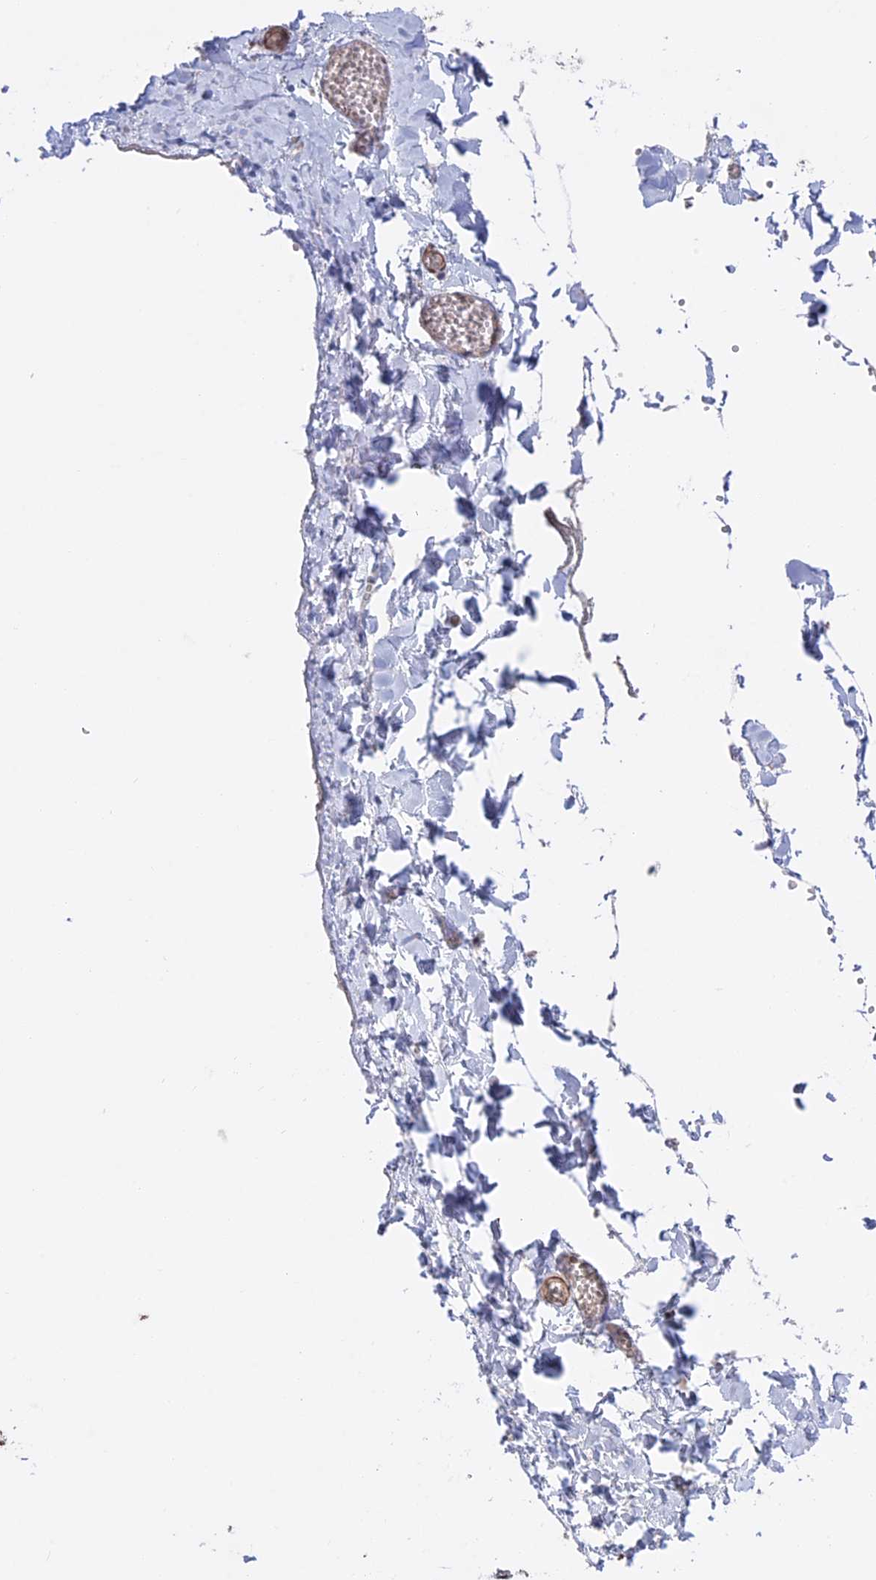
{"staining": {"intensity": "negative", "quantity": "none", "location": "none"}, "tissue": "adipose tissue", "cell_type": "Adipocytes", "image_type": "normal", "snomed": [{"axis": "morphology", "description": "Normal tissue, NOS"}, {"axis": "topography", "description": "Gallbladder"}, {"axis": "topography", "description": "Peripheral nerve tissue"}], "caption": "Micrograph shows no protein staining in adipocytes of benign adipose tissue.", "gene": "LYPD5", "patient": {"sex": "male", "age": 38}}